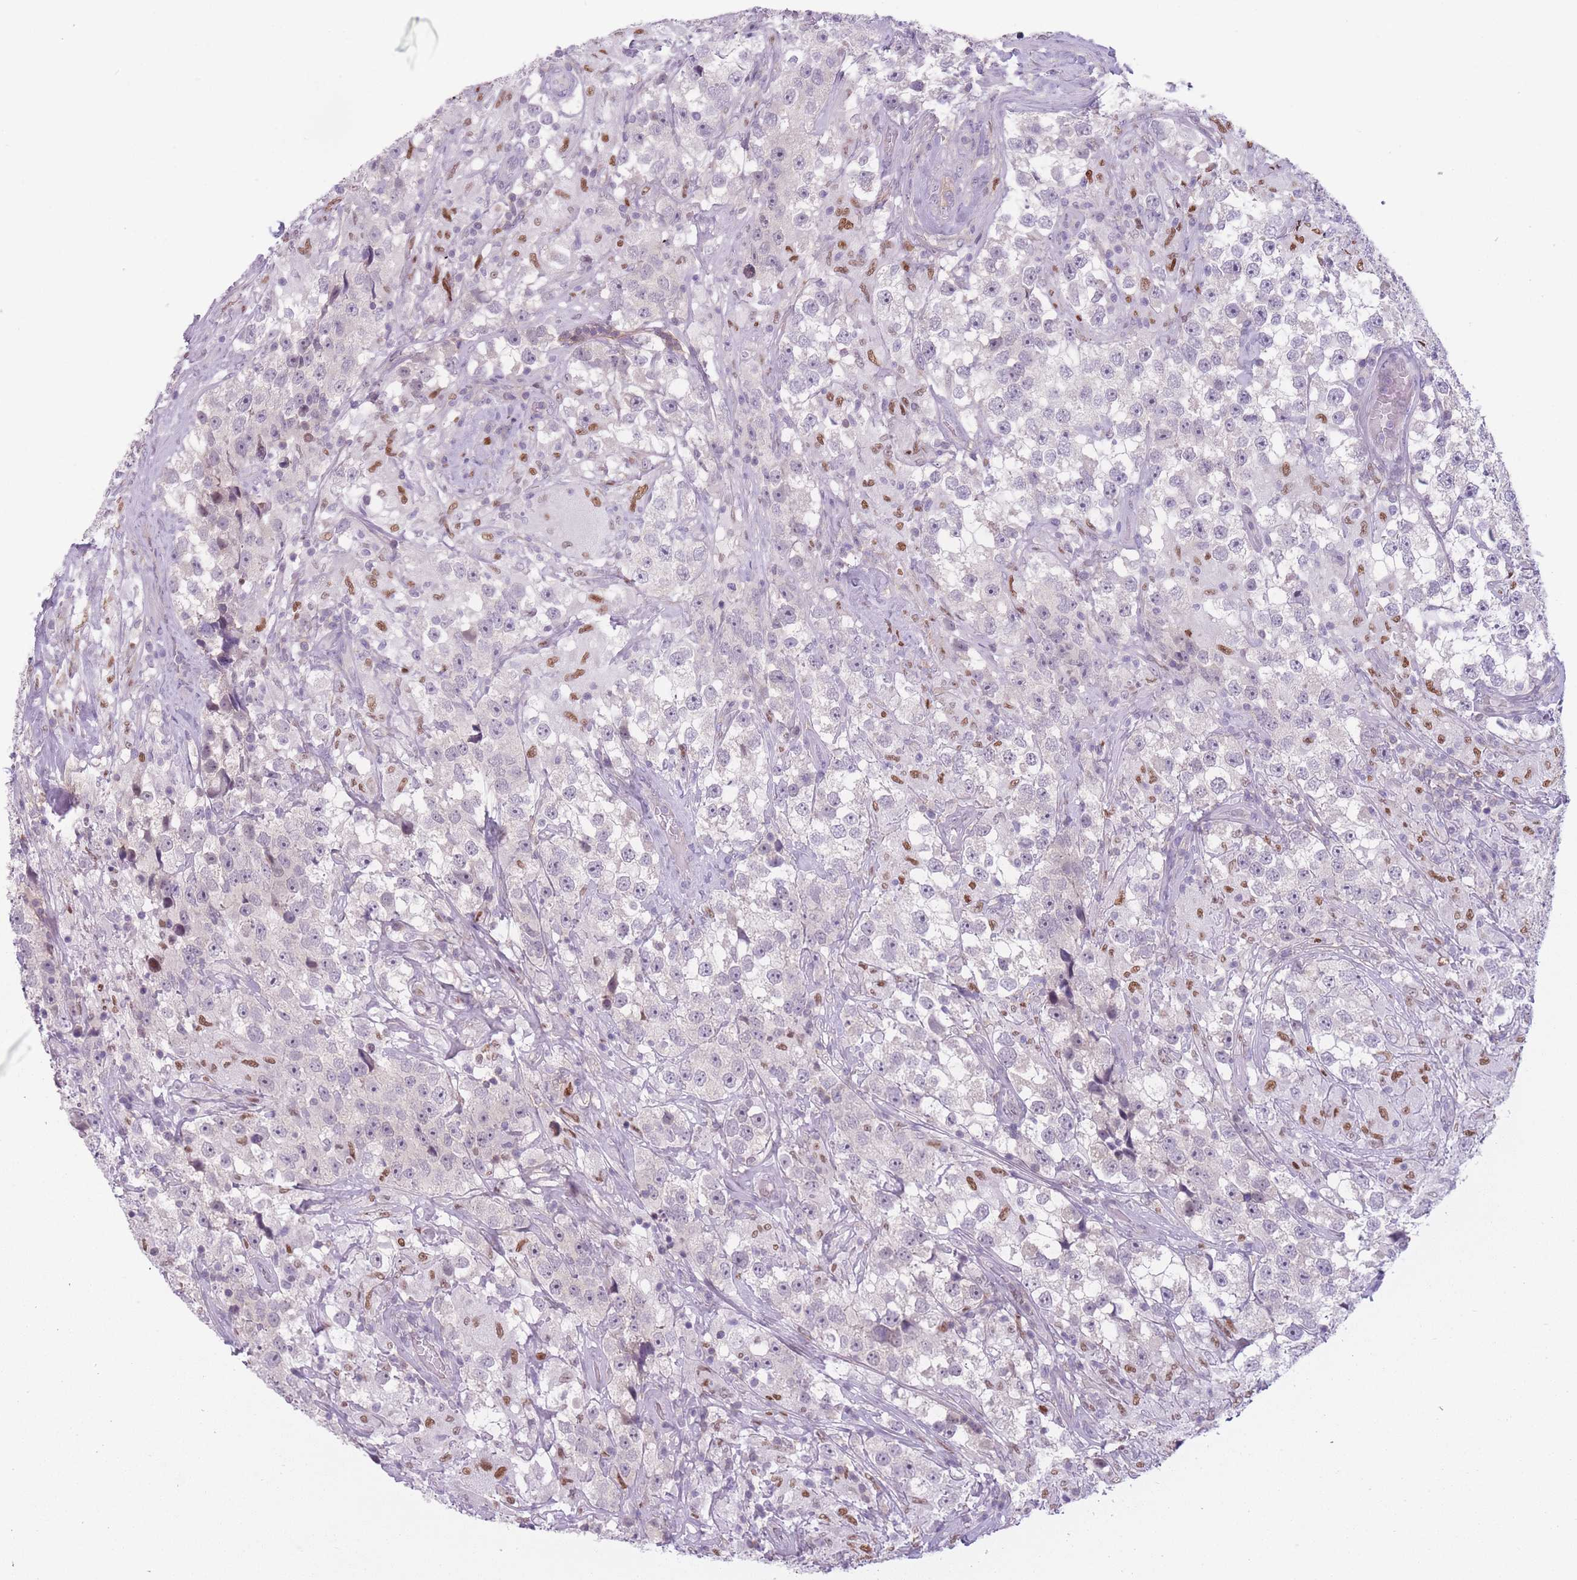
{"staining": {"intensity": "negative", "quantity": "none", "location": "none"}, "tissue": "testis cancer", "cell_type": "Tumor cells", "image_type": "cancer", "snomed": [{"axis": "morphology", "description": "Seminoma, NOS"}, {"axis": "topography", "description": "Testis"}], "caption": "DAB immunohistochemical staining of testis cancer (seminoma) shows no significant expression in tumor cells. (Stains: DAB immunohistochemistry (IHC) with hematoxylin counter stain, Microscopy: brightfield microscopy at high magnification).", "gene": "ZNF439", "patient": {"sex": "male", "age": 46}}